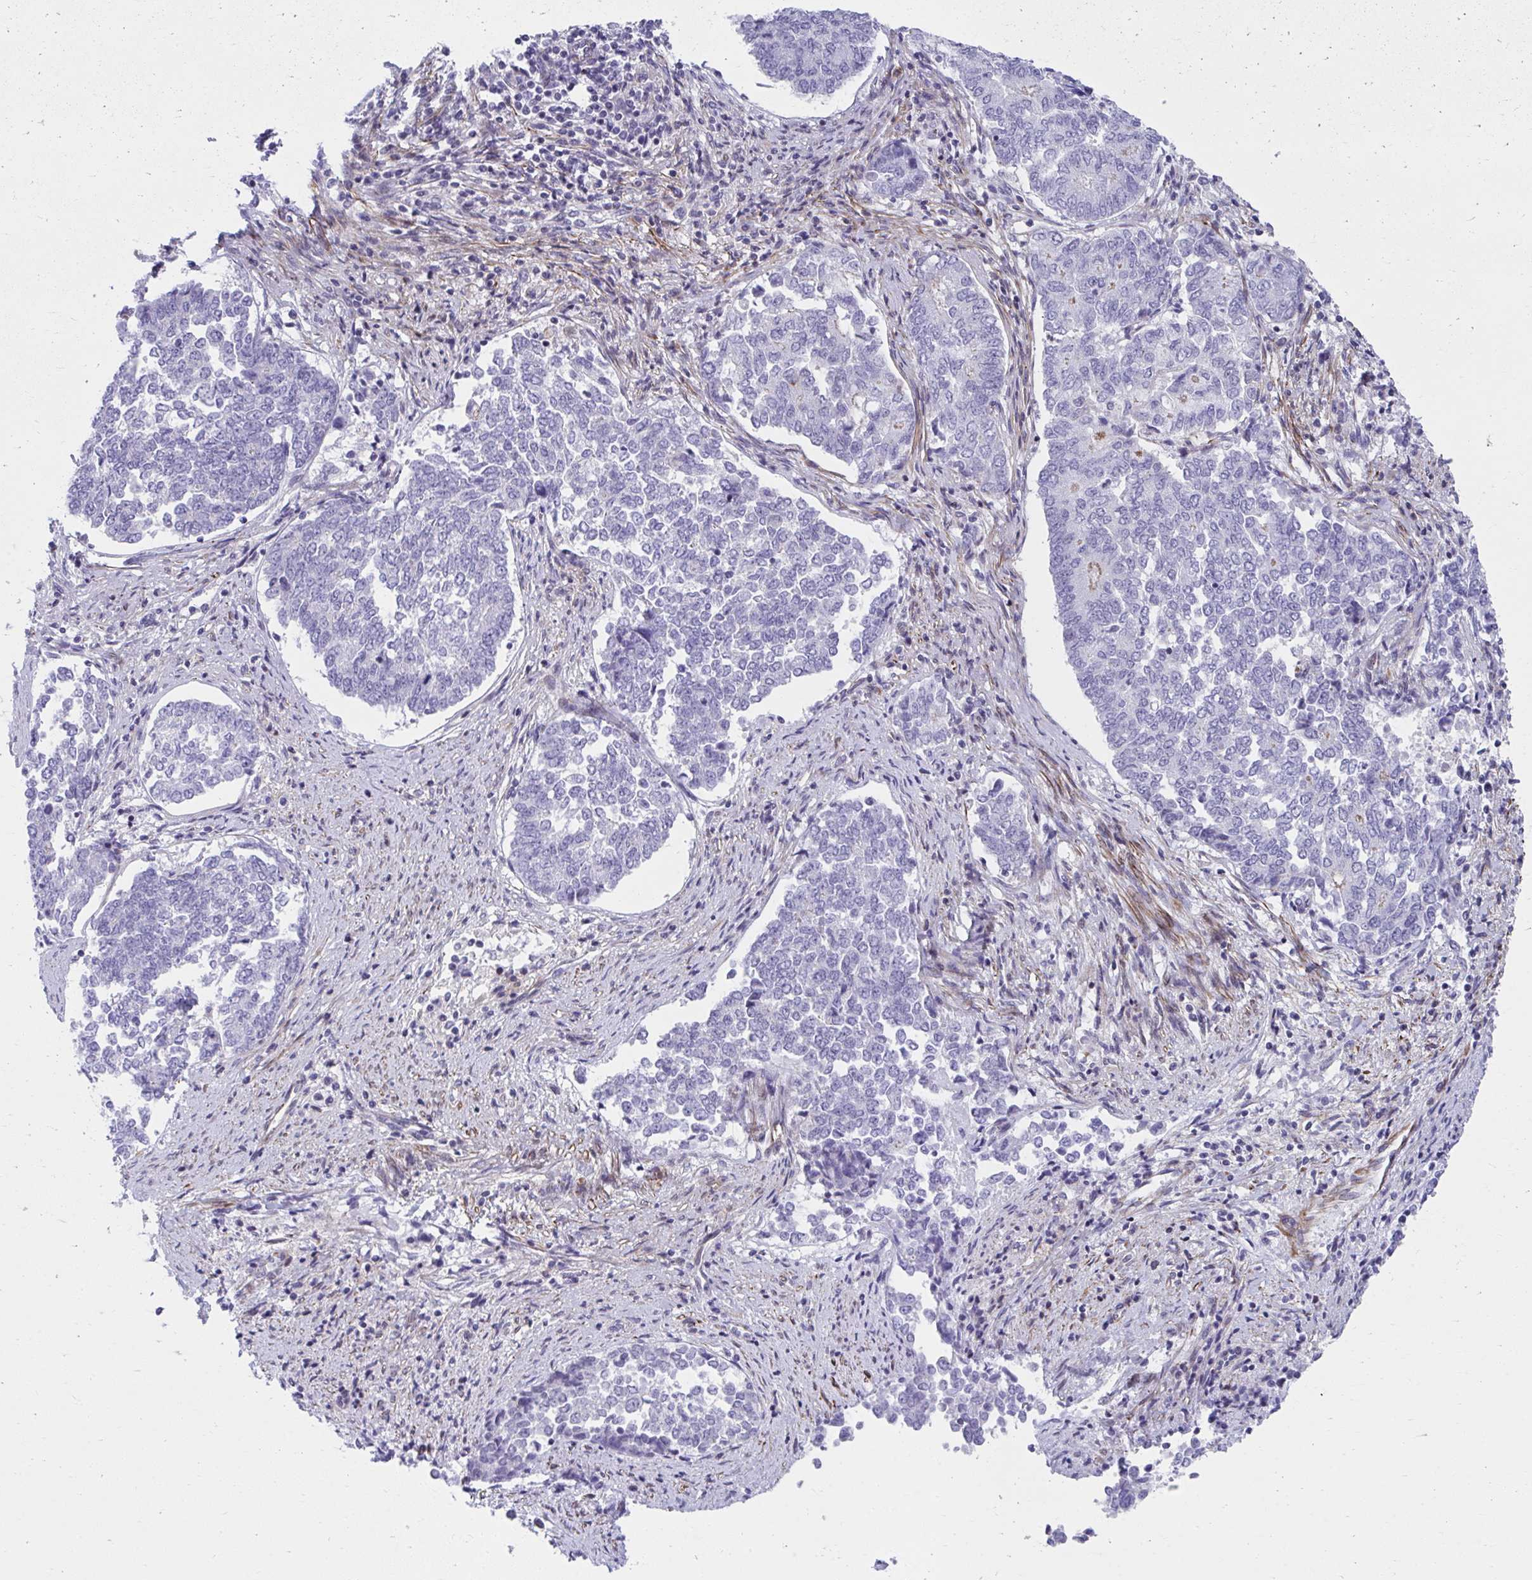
{"staining": {"intensity": "negative", "quantity": "none", "location": "none"}, "tissue": "endometrial cancer", "cell_type": "Tumor cells", "image_type": "cancer", "snomed": [{"axis": "morphology", "description": "Adenocarcinoma, NOS"}, {"axis": "topography", "description": "Endometrium"}], "caption": "Protein analysis of endometrial cancer reveals no significant positivity in tumor cells.", "gene": "CSTB", "patient": {"sex": "female", "age": 80}}